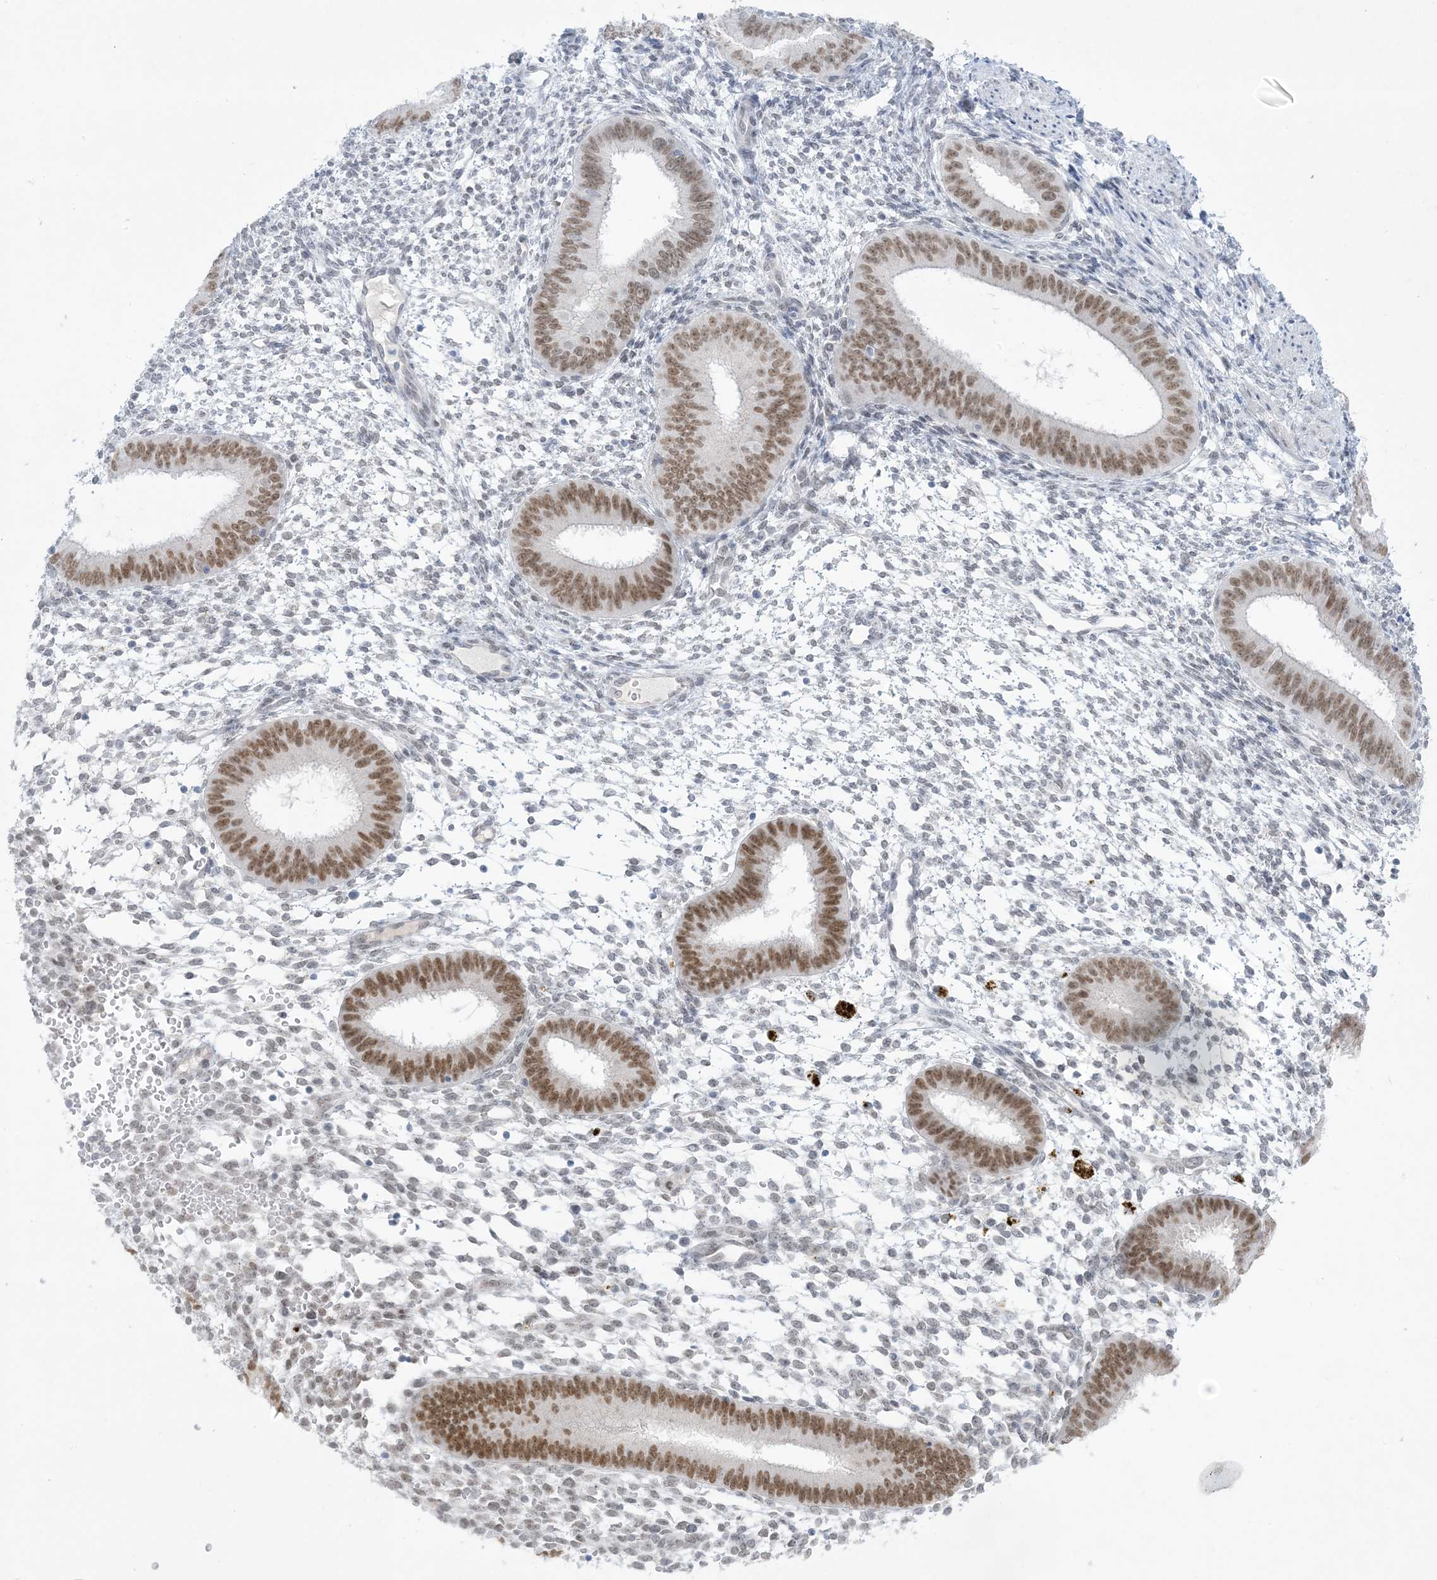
{"staining": {"intensity": "negative", "quantity": "none", "location": "none"}, "tissue": "endometrium", "cell_type": "Cells in endometrial stroma", "image_type": "normal", "snomed": [{"axis": "morphology", "description": "Normal tissue, NOS"}, {"axis": "topography", "description": "Uterus"}, {"axis": "topography", "description": "Endometrium"}], "caption": "This is an immunohistochemistry (IHC) image of unremarkable human endometrium. There is no expression in cells in endometrial stroma.", "gene": "HOMEZ", "patient": {"sex": "female", "age": 48}}